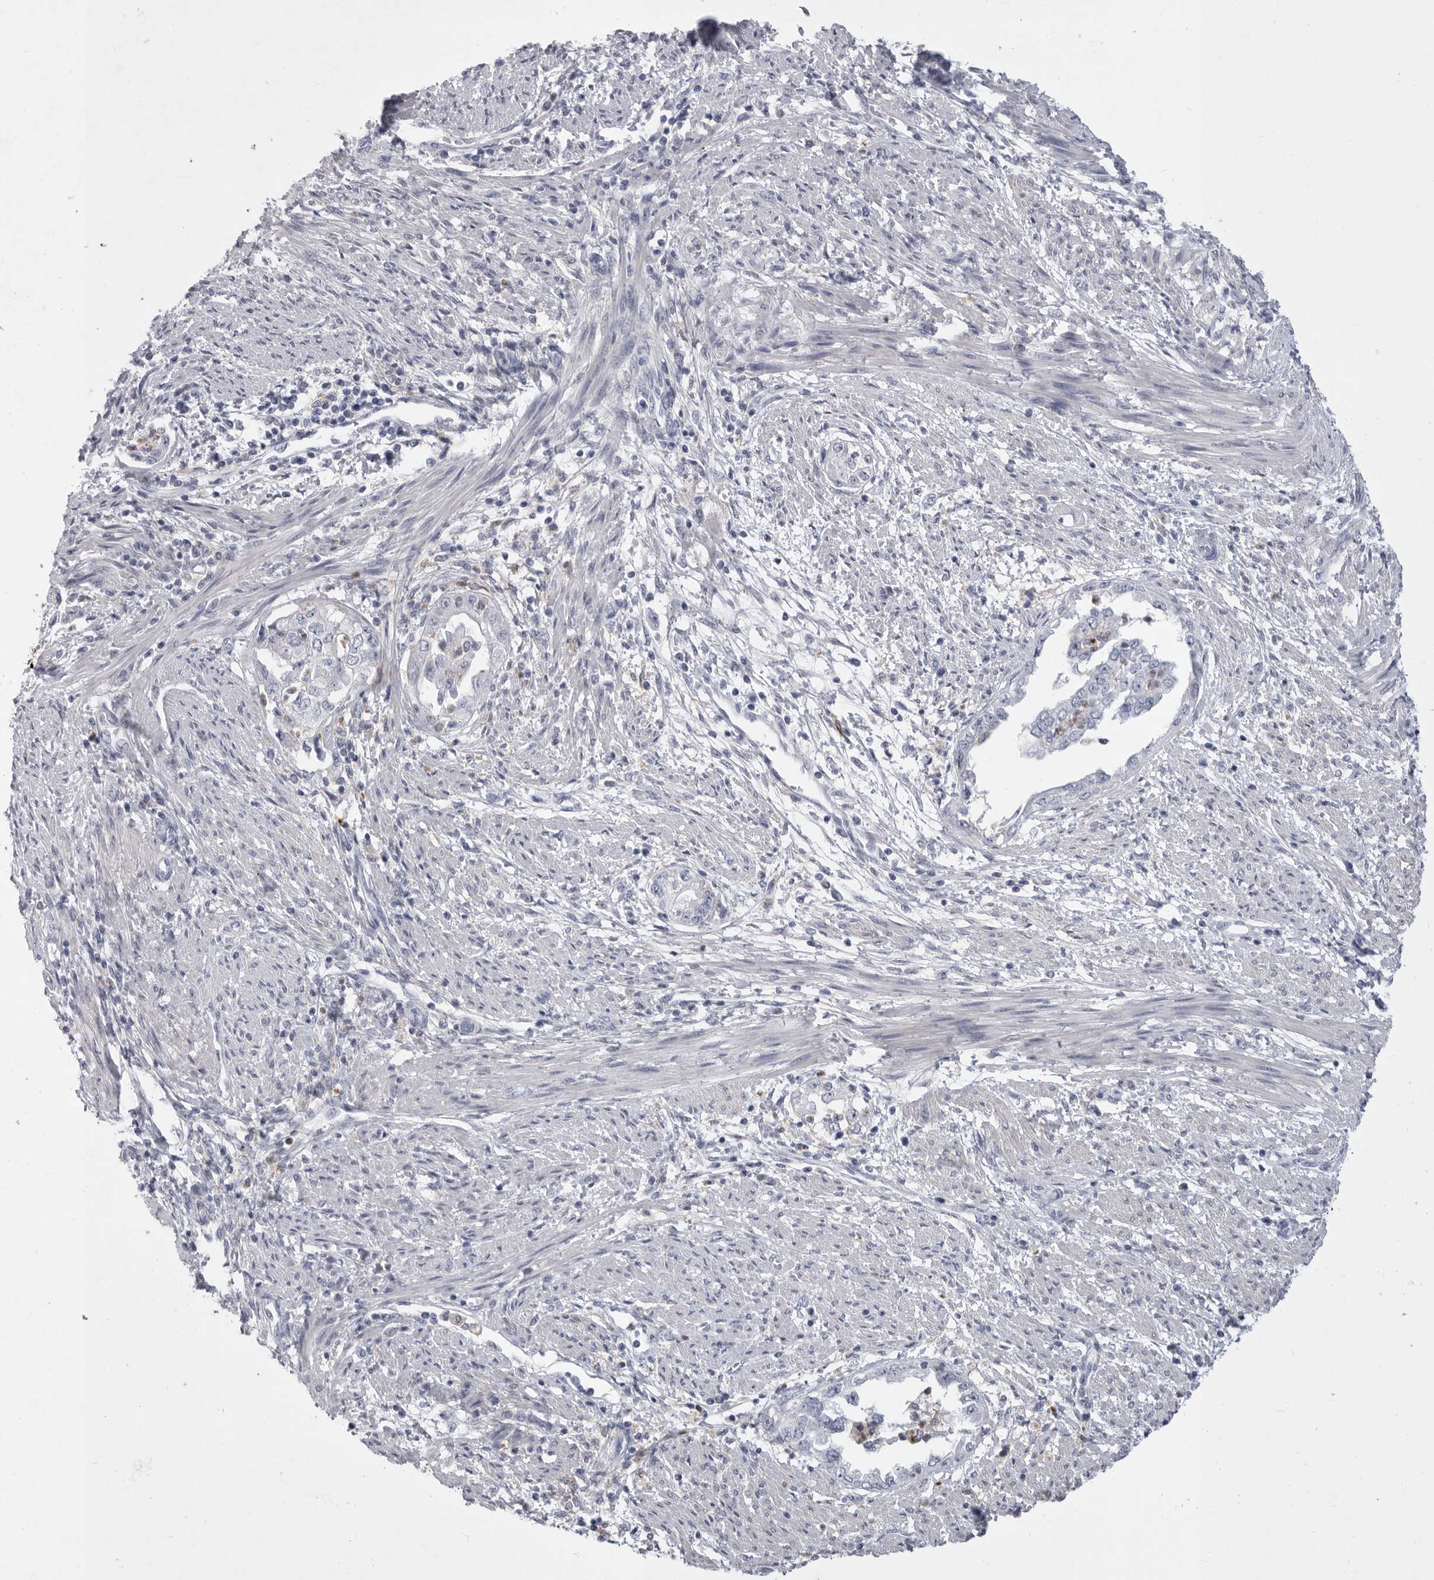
{"staining": {"intensity": "negative", "quantity": "none", "location": "none"}, "tissue": "endometrial cancer", "cell_type": "Tumor cells", "image_type": "cancer", "snomed": [{"axis": "morphology", "description": "Adenocarcinoma, NOS"}, {"axis": "topography", "description": "Endometrium"}], "caption": "Immunohistochemistry (IHC) micrograph of neoplastic tissue: endometrial adenocarcinoma stained with DAB demonstrates no significant protein expression in tumor cells.", "gene": "SIGLEC10", "patient": {"sex": "female", "age": 85}}